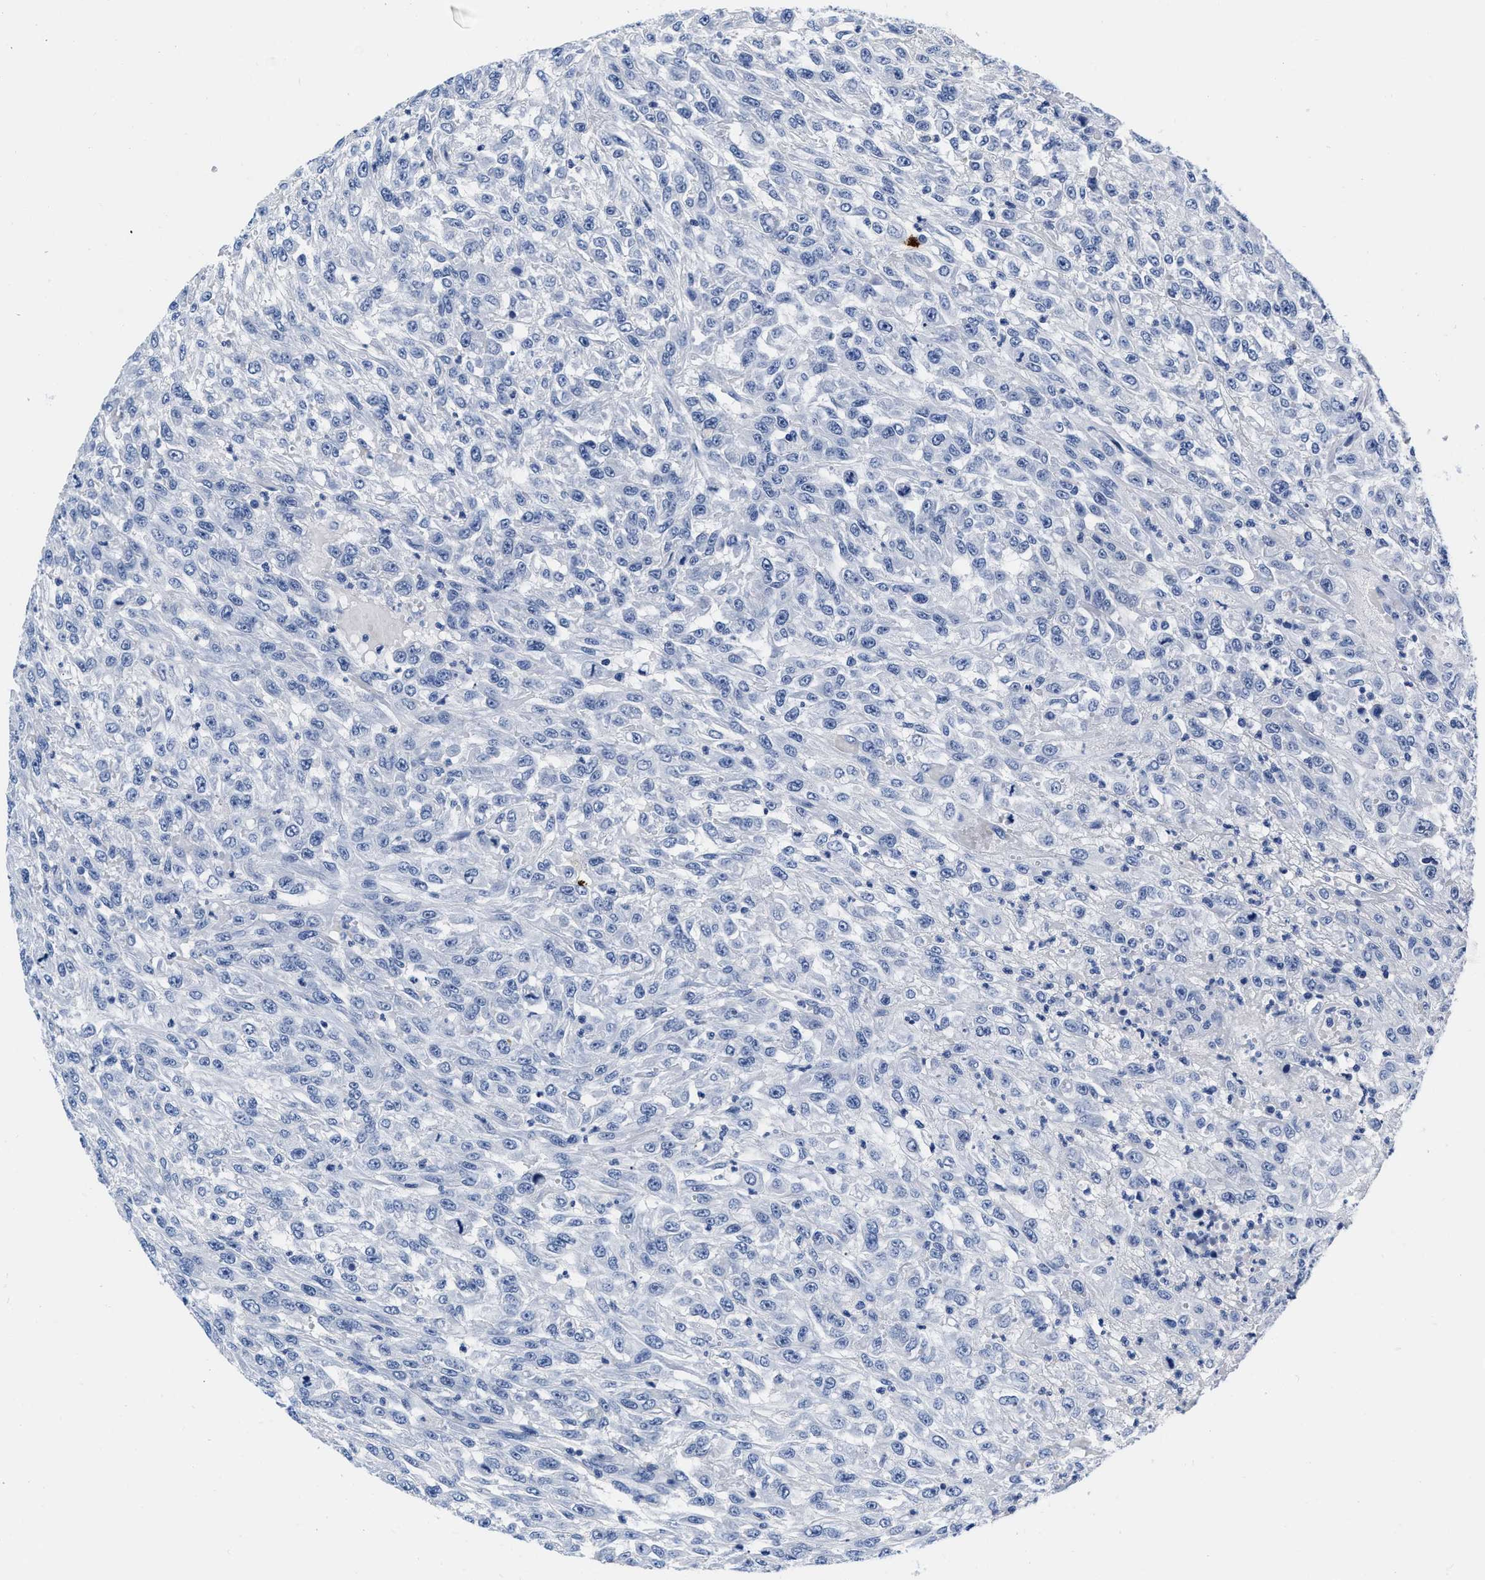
{"staining": {"intensity": "negative", "quantity": "none", "location": "none"}, "tissue": "urothelial cancer", "cell_type": "Tumor cells", "image_type": "cancer", "snomed": [{"axis": "morphology", "description": "Urothelial carcinoma, High grade"}, {"axis": "topography", "description": "Urinary bladder"}], "caption": "A histopathology image of urothelial cancer stained for a protein displays no brown staining in tumor cells.", "gene": "CER1", "patient": {"sex": "male", "age": 46}}